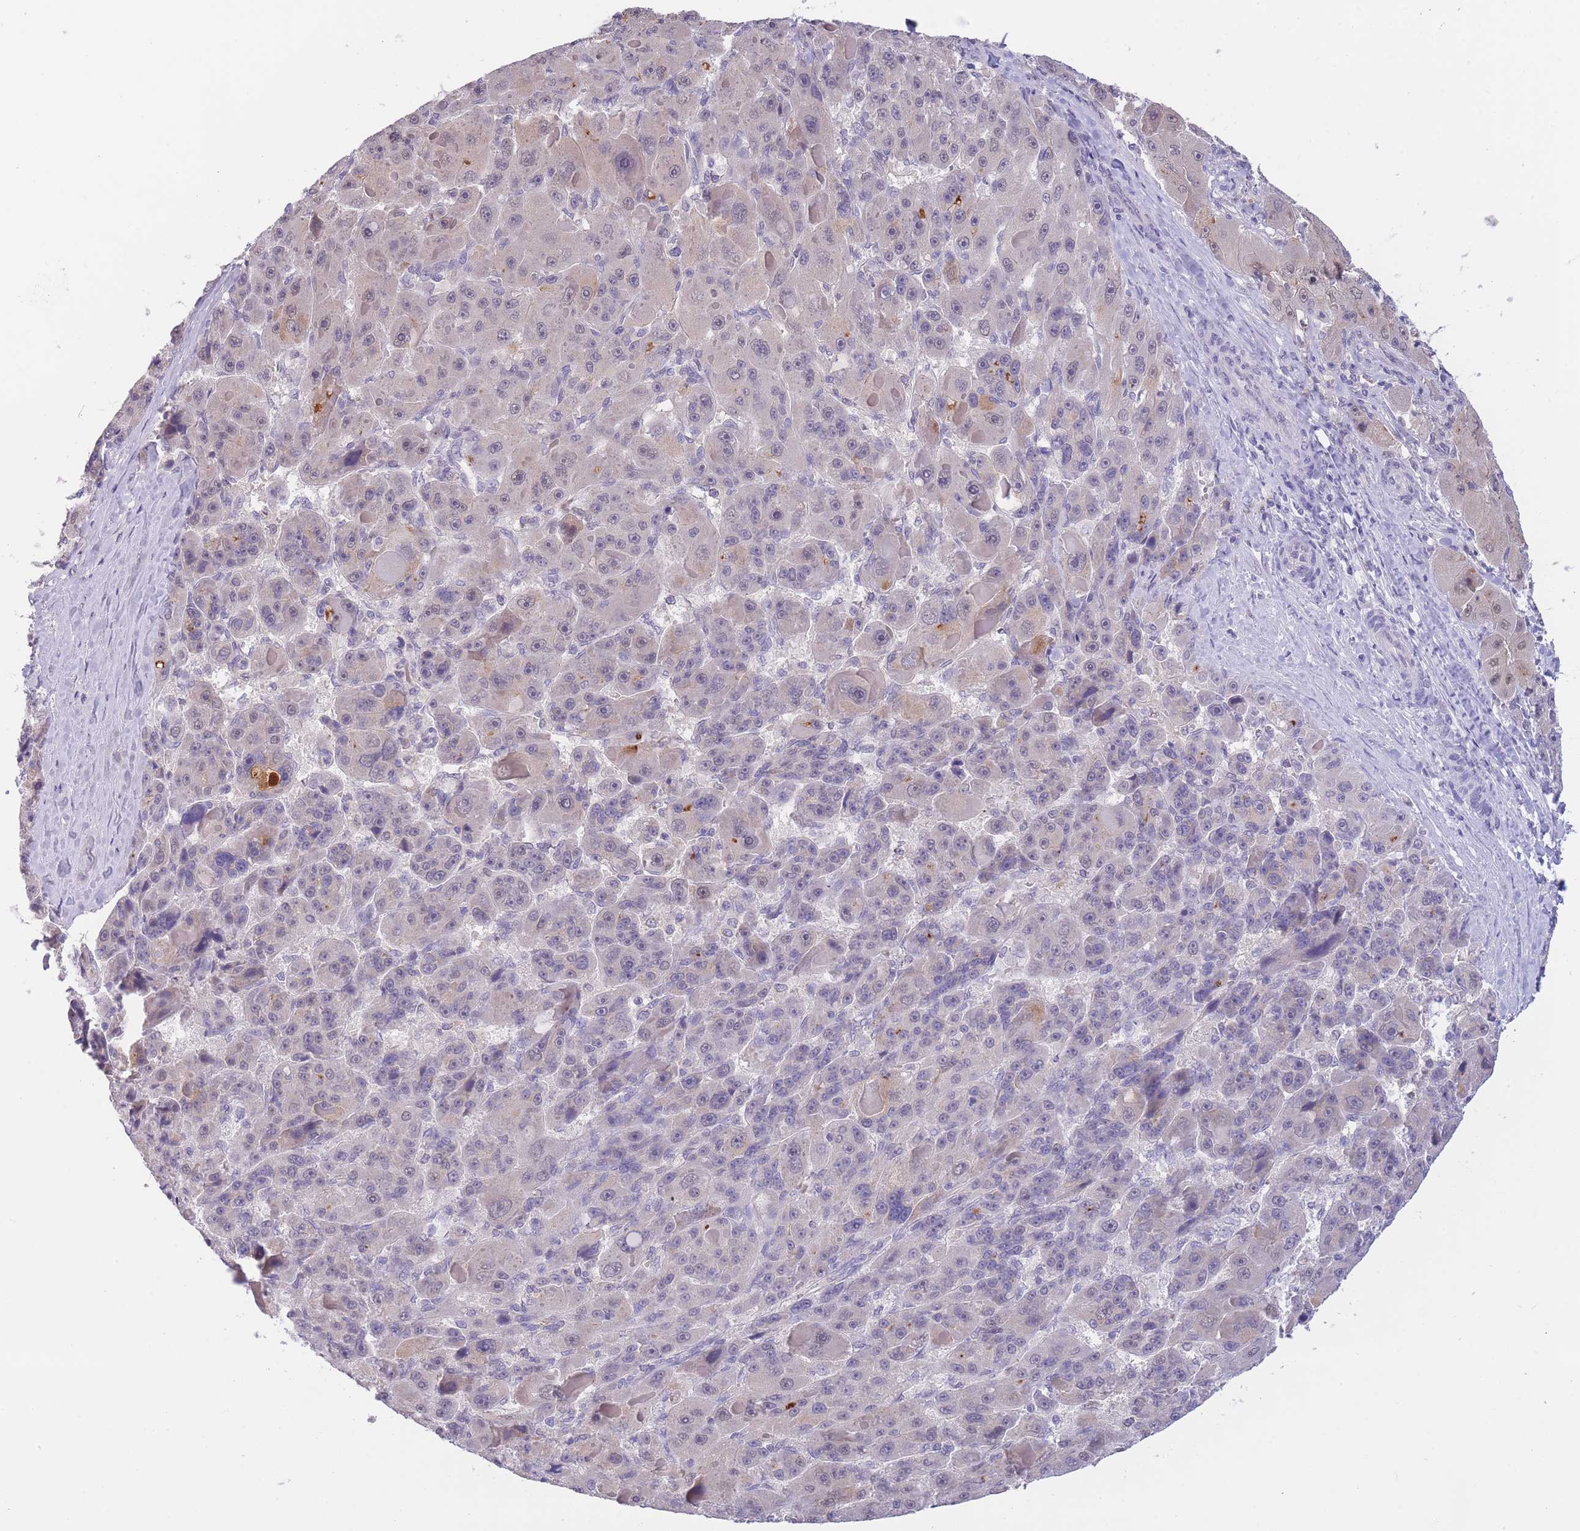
{"staining": {"intensity": "negative", "quantity": "none", "location": "none"}, "tissue": "liver cancer", "cell_type": "Tumor cells", "image_type": "cancer", "snomed": [{"axis": "morphology", "description": "Carcinoma, Hepatocellular, NOS"}, {"axis": "topography", "description": "Liver"}], "caption": "Protein analysis of liver cancer (hepatocellular carcinoma) reveals no significant positivity in tumor cells.", "gene": "GOLGA6L25", "patient": {"sex": "male", "age": 76}}